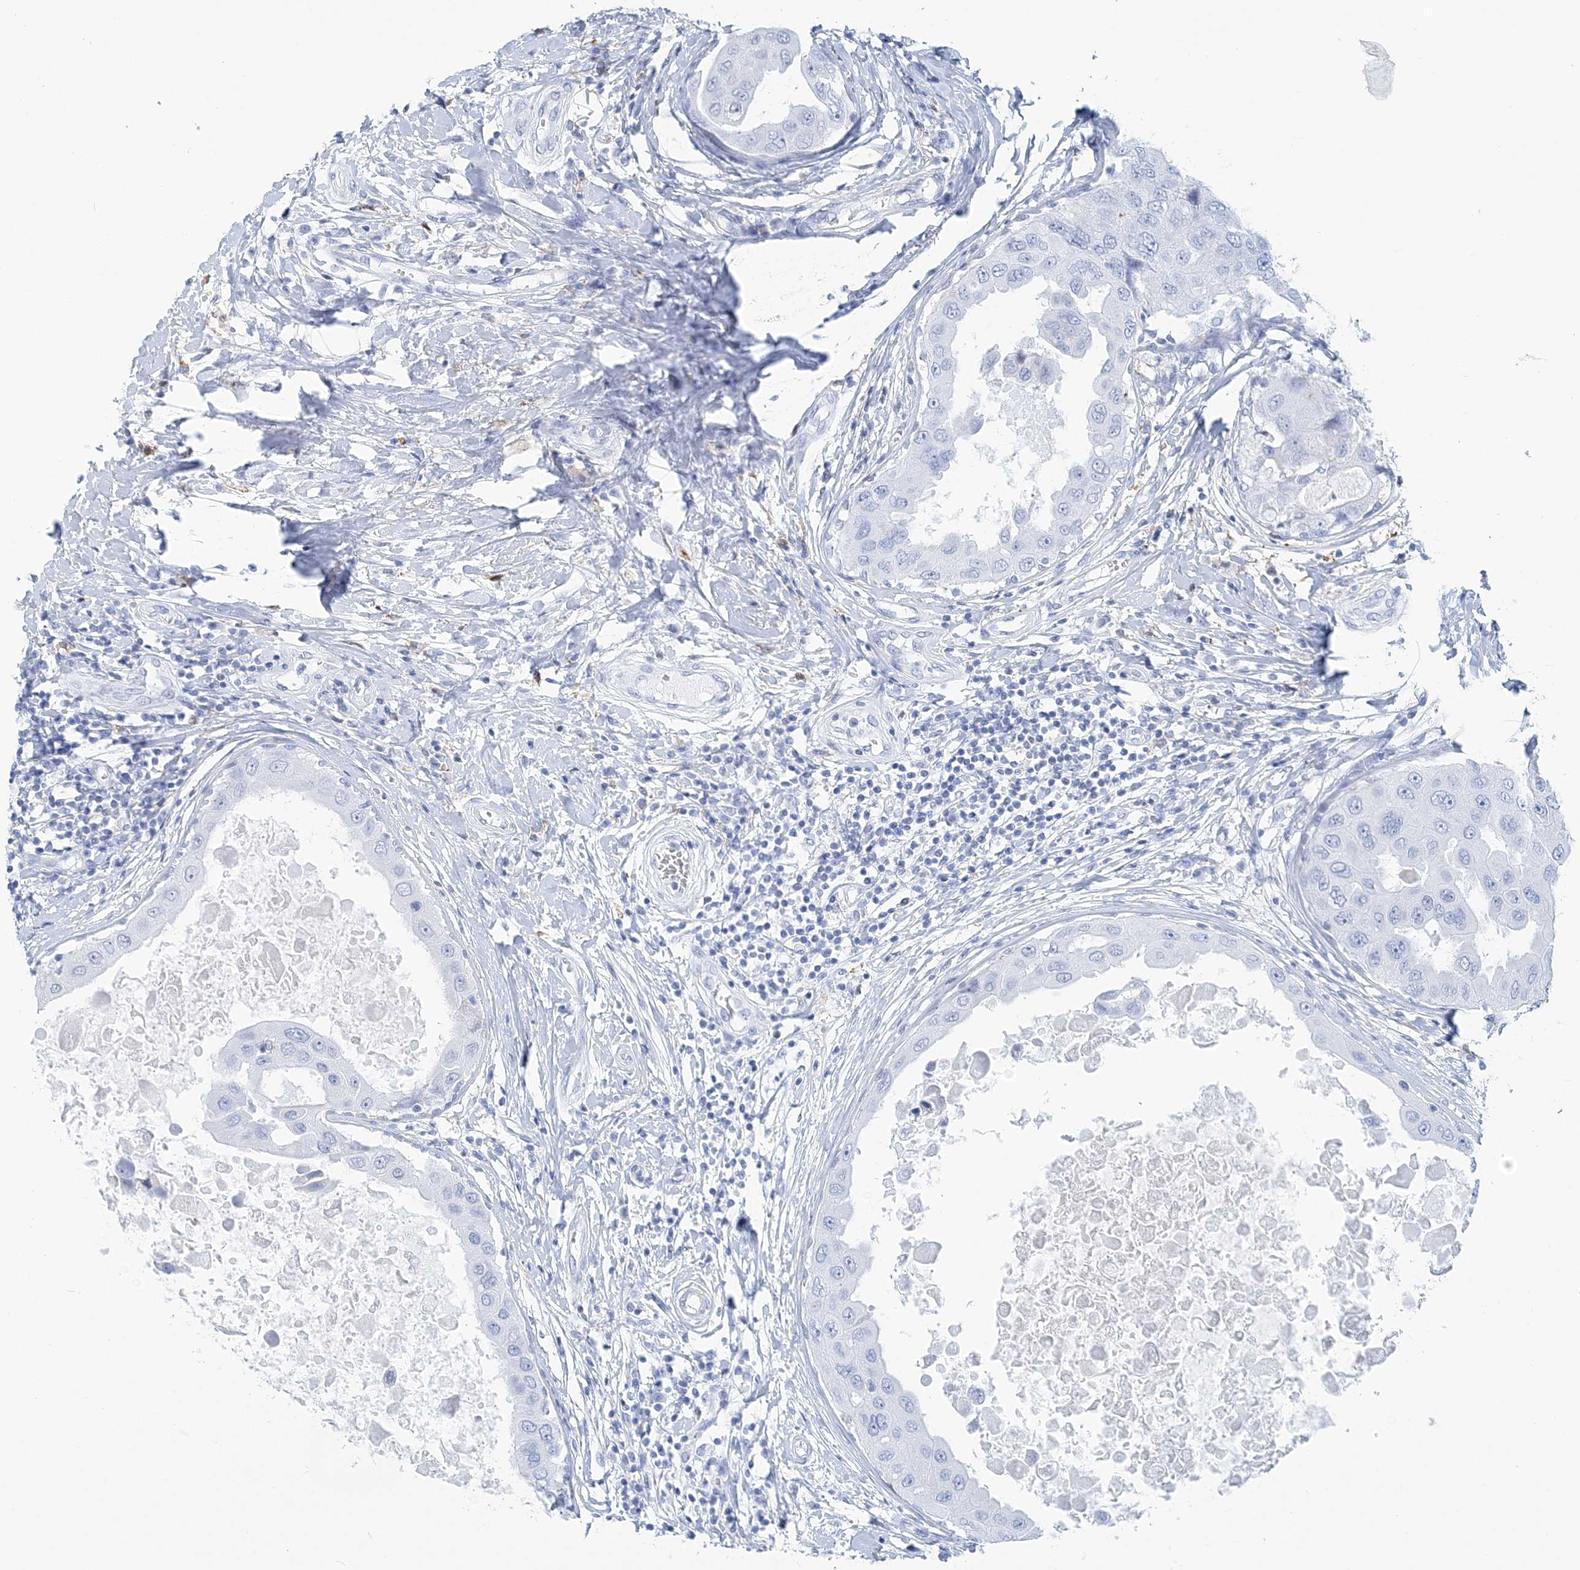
{"staining": {"intensity": "negative", "quantity": "none", "location": "none"}, "tissue": "breast cancer", "cell_type": "Tumor cells", "image_type": "cancer", "snomed": [{"axis": "morphology", "description": "Duct carcinoma"}, {"axis": "topography", "description": "Breast"}], "caption": "Protein analysis of breast cancer reveals no significant expression in tumor cells.", "gene": "NKX6-1", "patient": {"sex": "female", "age": 27}}